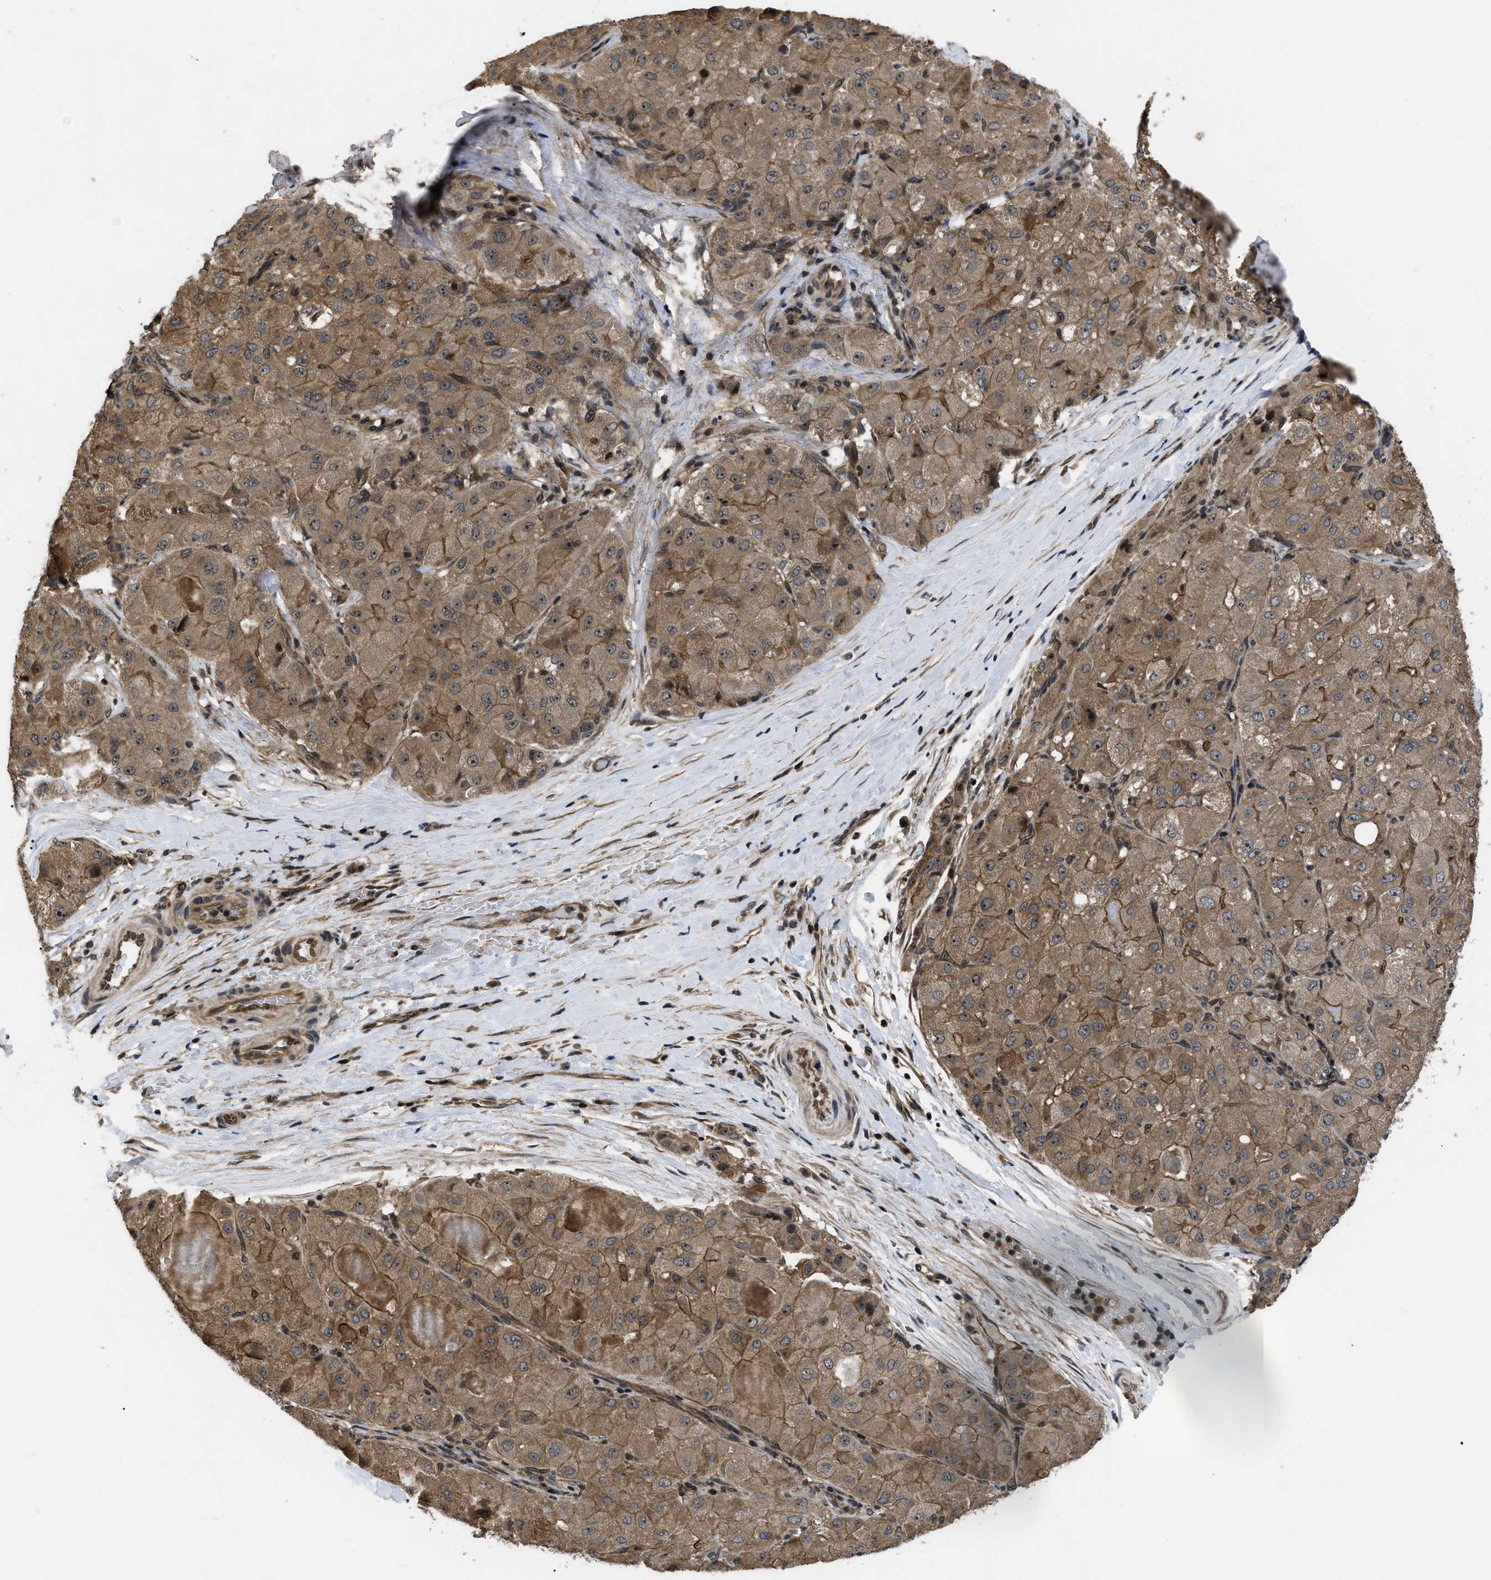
{"staining": {"intensity": "moderate", "quantity": ">75%", "location": "cytoplasmic/membranous"}, "tissue": "liver cancer", "cell_type": "Tumor cells", "image_type": "cancer", "snomed": [{"axis": "morphology", "description": "Carcinoma, Hepatocellular, NOS"}, {"axis": "topography", "description": "Liver"}], "caption": "Liver cancer stained with DAB immunohistochemistry (IHC) reveals medium levels of moderate cytoplasmic/membranous positivity in approximately >75% of tumor cells.", "gene": "DNAJC14", "patient": {"sex": "male", "age": 80}}